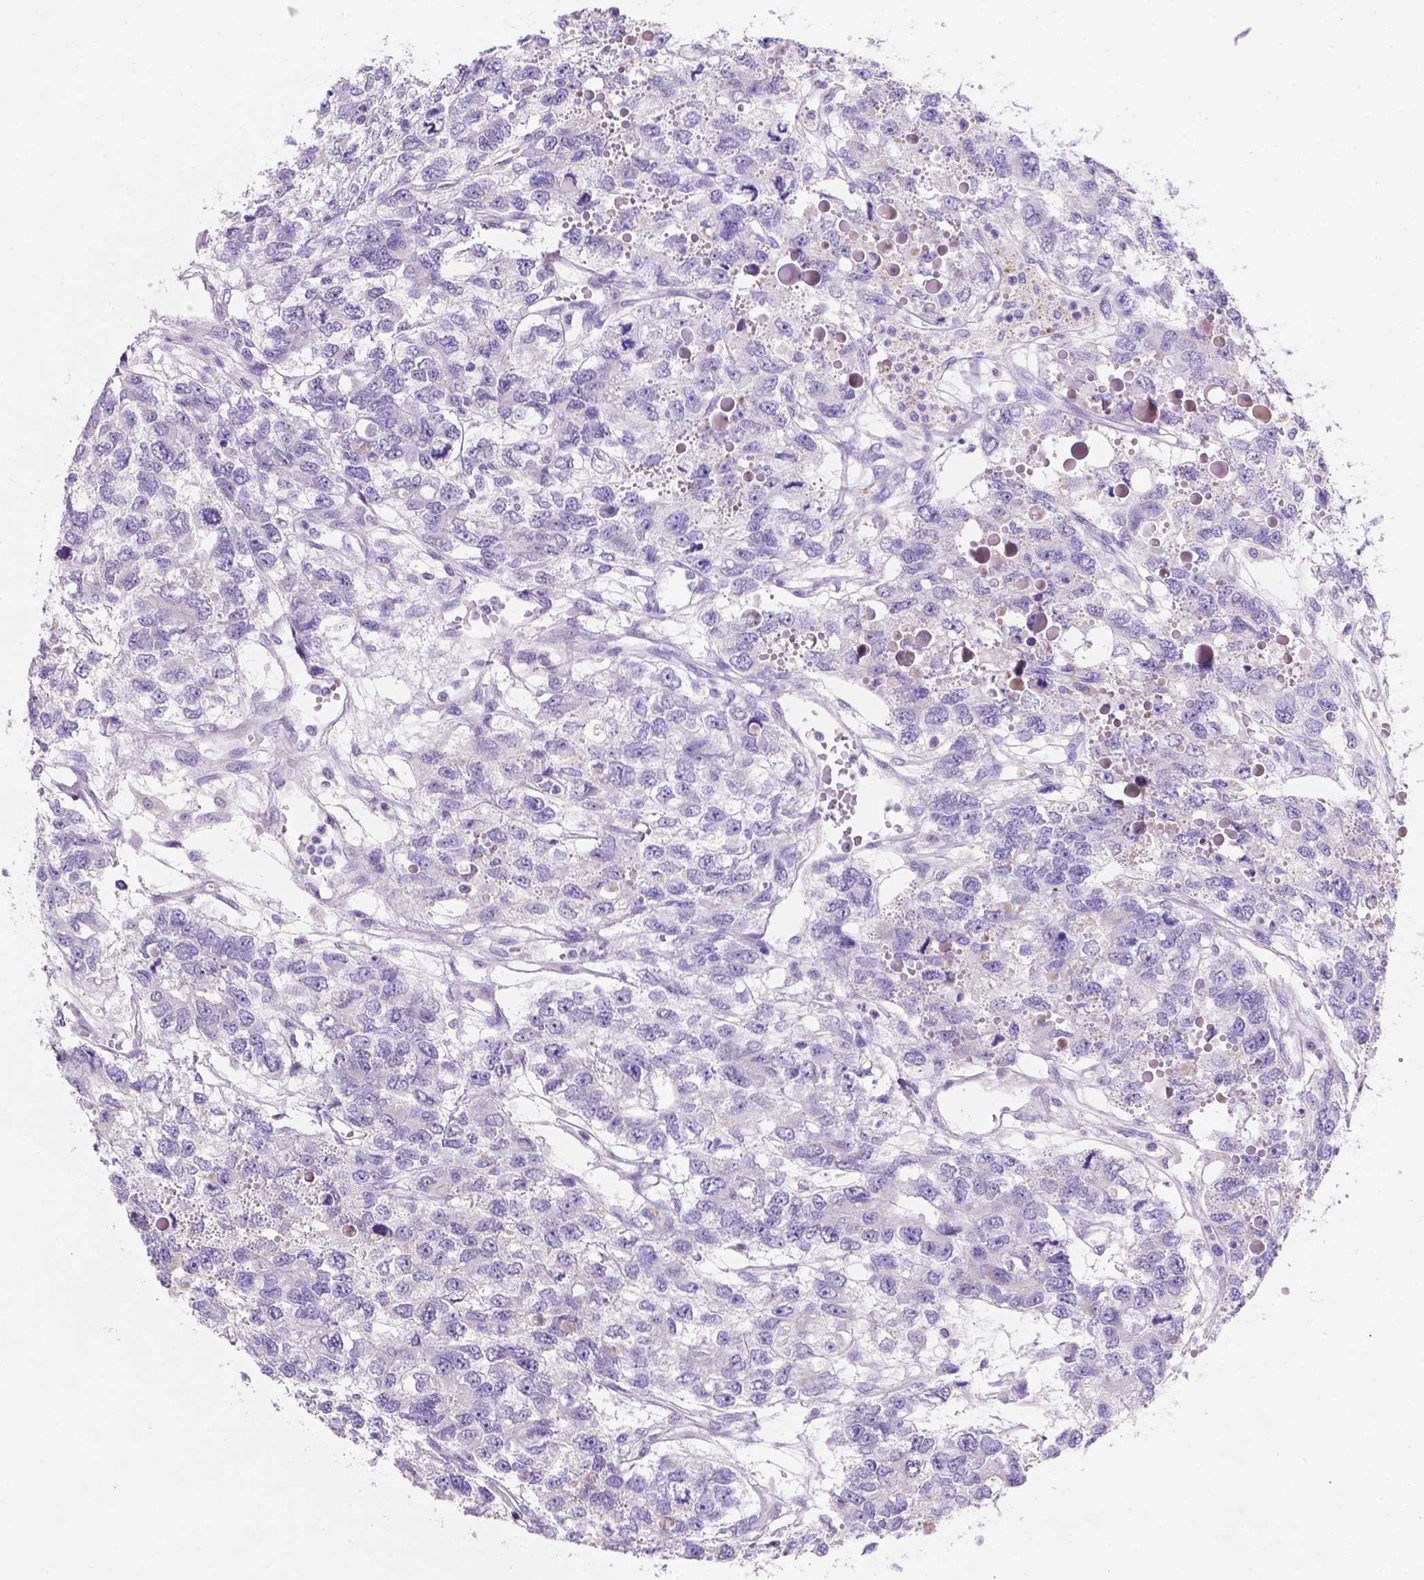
{"staining": {"intensity": "negative", "quantity": "none", "location": "none"}, "tissue": "testis cancer", "cell_type": "Tumor cells", "image_type": "cancer", "snomed": [{"axis": "morphology", "description": "Seminoma, NOS"}, {"axis": "topography", "description": "Testis"}], "caption": "Protein analysis of testis seminoma demonstrates no significant expression in tumor cells. (Immunohistochemistry, brightfield microscopy, high magnification).", "gene": "EBLN2", "patient": {"sex": "male", "age": 52}}